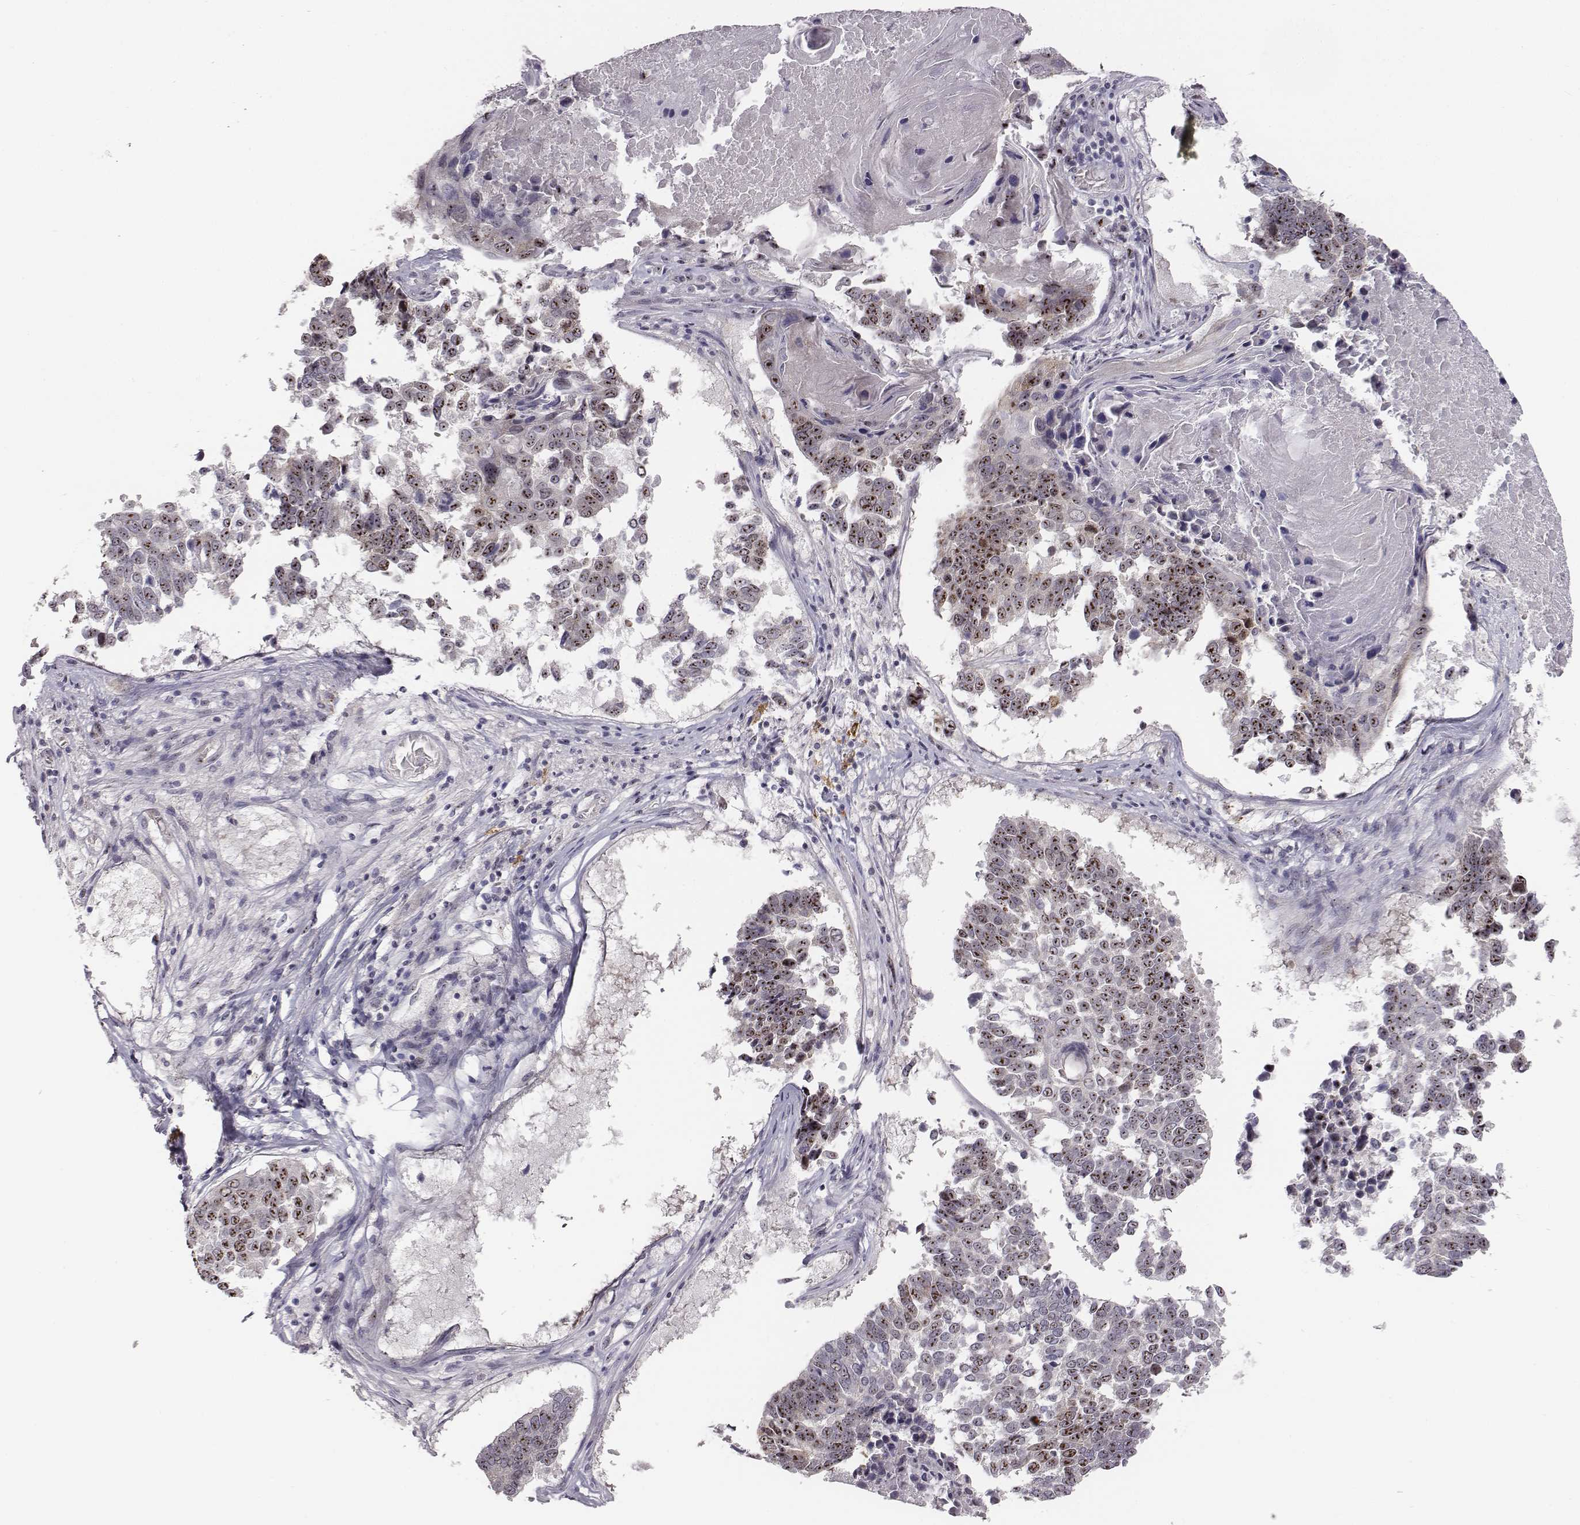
{"staining": {"intensity": "strong", "quantity": ">75%", "location": "nuclear"}, "tissue": "lung cancer", "cell_type": "Tumor cells", "image_type": "cancer", "snomed": [{"axis": "morphology", "description": "Squamous cell carcinoma, NOS"}, {"axis": "topography", "description": "Lung"}], "caption": "Immunohistochemistry (IHC) (DAB) staining of human lung cancer shows strong nuclear protein expression in approximately >75% of tumor cells.", "gene": "NIFK", "patient": {"sex": "male", "age": 73}}